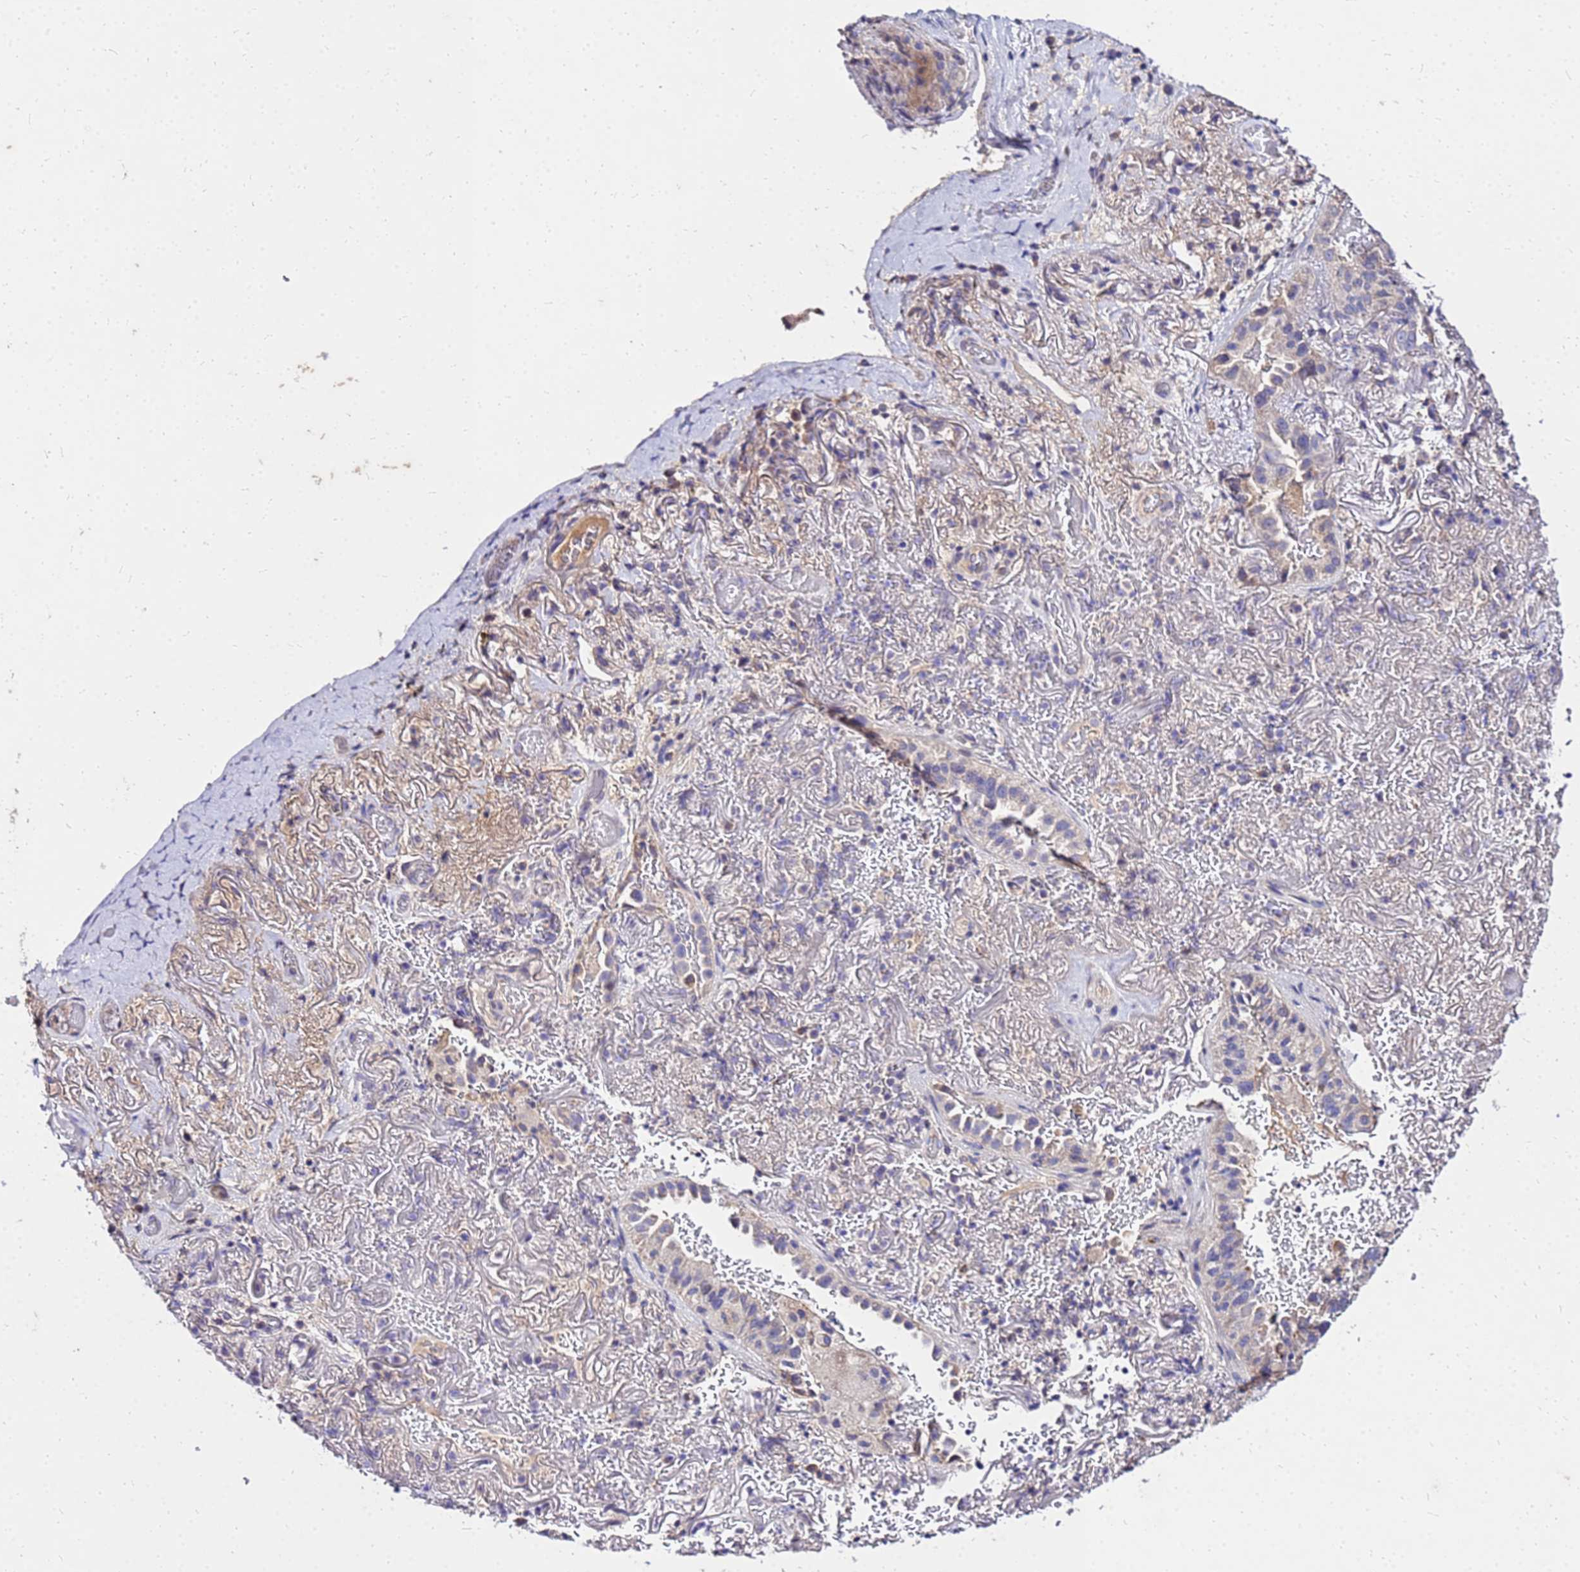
{"staining": {"intensity": "negative", "quantity": "none", "location": "none"}, "tissue": "lung cancer", "cell_type": "Tumor cells", "image_type": "cancer", "snomed": [{"axis": "morphology", "description": "Adenocarcinoma, NOS"}, {"axis": "topography", "description": "Lung"}], "caption": "Tumor cells show no significant protein expression in adenocarcinoma (lung). The staining is performed using DAB (3,3'-diaminobenzidine) brown chromogen with nuclei counter-stained in using hematoxylin.", "gene": "COX14", "patient": {"sex": "female", "age": 69}}